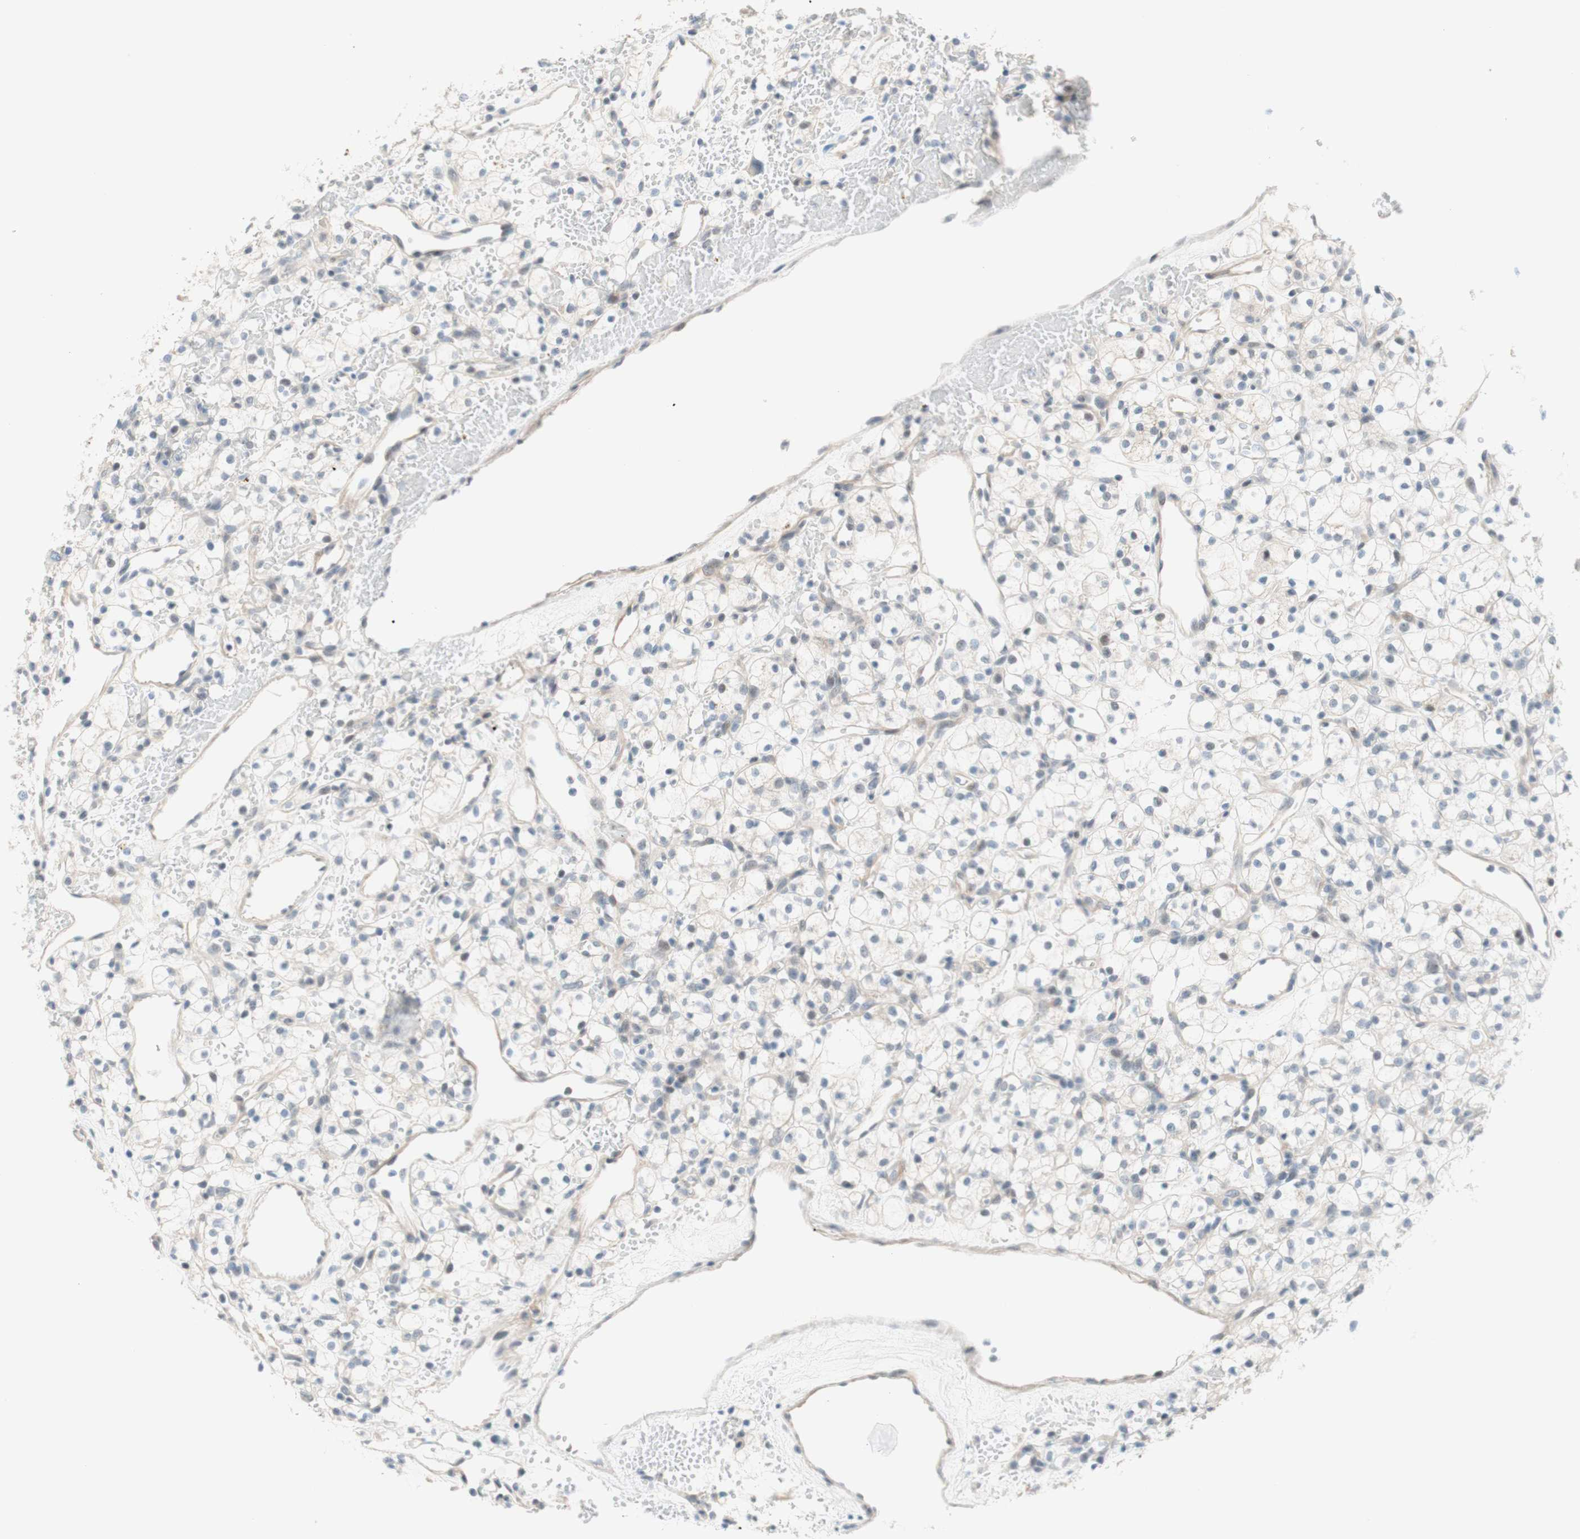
{"staining": {"intensity": "negative", "quantity": "none", "location": "none"}, "tissue": "renal cancer", "cell_type": "Tumor cells", "image_type": "cancer", "snomed": [{"axis": "morphology", "description": "Adenocarcinoma, NOS"}, {"axis": "topography", "description": "Kidney"}], "caption": "An immunohistochemistry (IHC) micrograph of renal cancer is shown. There is no staining in tumor cells of renal cancer.", "gene": "JPH1", "patient": {"sex": "female", "age": 60}}